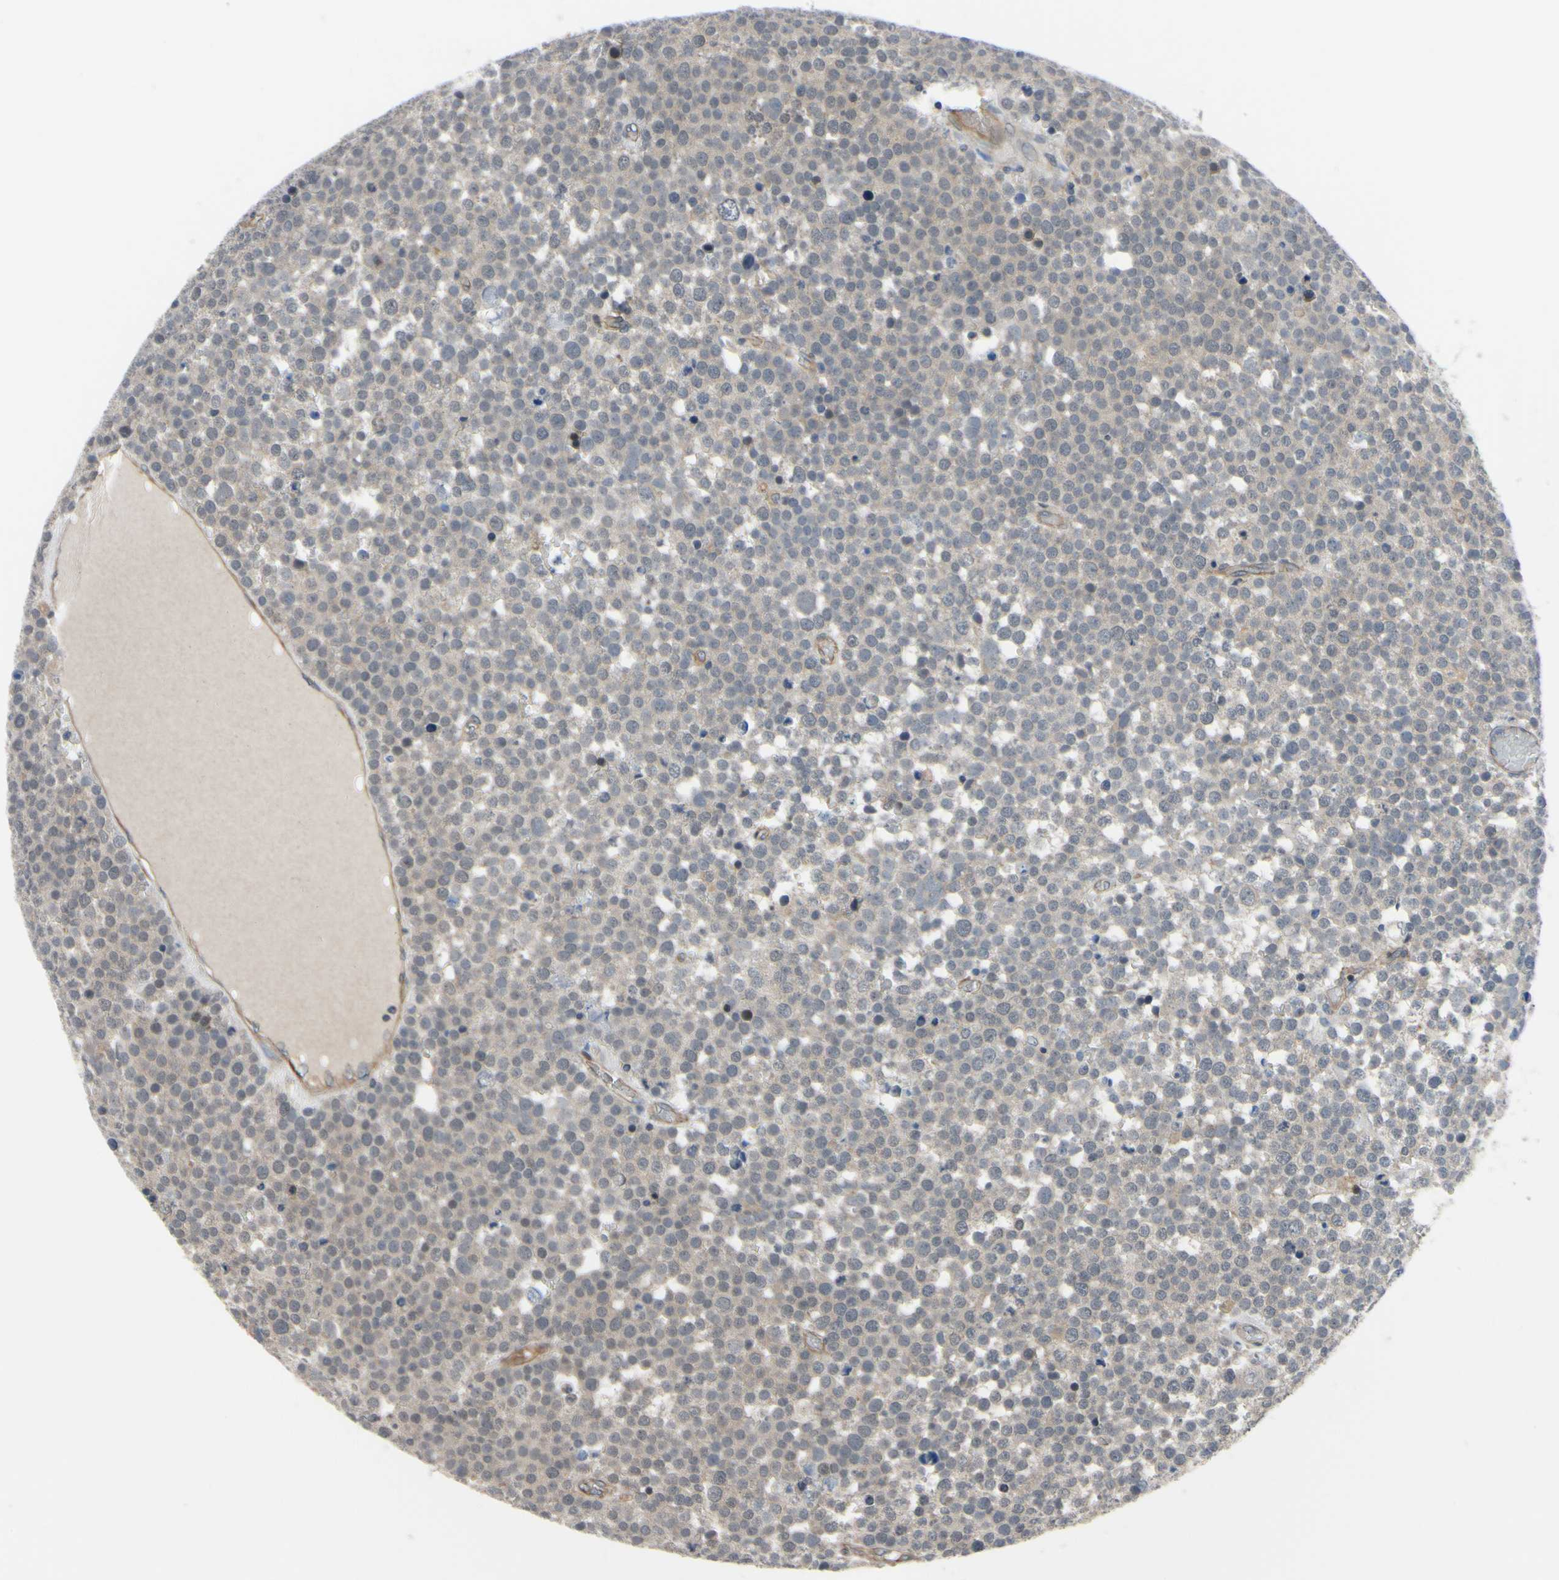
{"staining": {"intensity": "moderate", "quantity": "25%-75%", "location": "cytoplasmic/membranous"}, "tissue": "testis cancer", "cell_type": "Tumor cells", "image_type": "cancer", "snomed": [{"axis": "morphology", "description": "Seminoma, NOS"}, {"axis": "topography", "description": "Testis"}], "caption": "IHC photomicrograph of human testis cancer (seminoma) stained for a protein (brown), which demonstrates medium levels of moderate cytoplasmic/membranous staining in approximately 25%-75% of tumor cells.", "gene": "COMMD9", "patient": {"sex": "male", "age": 71}}